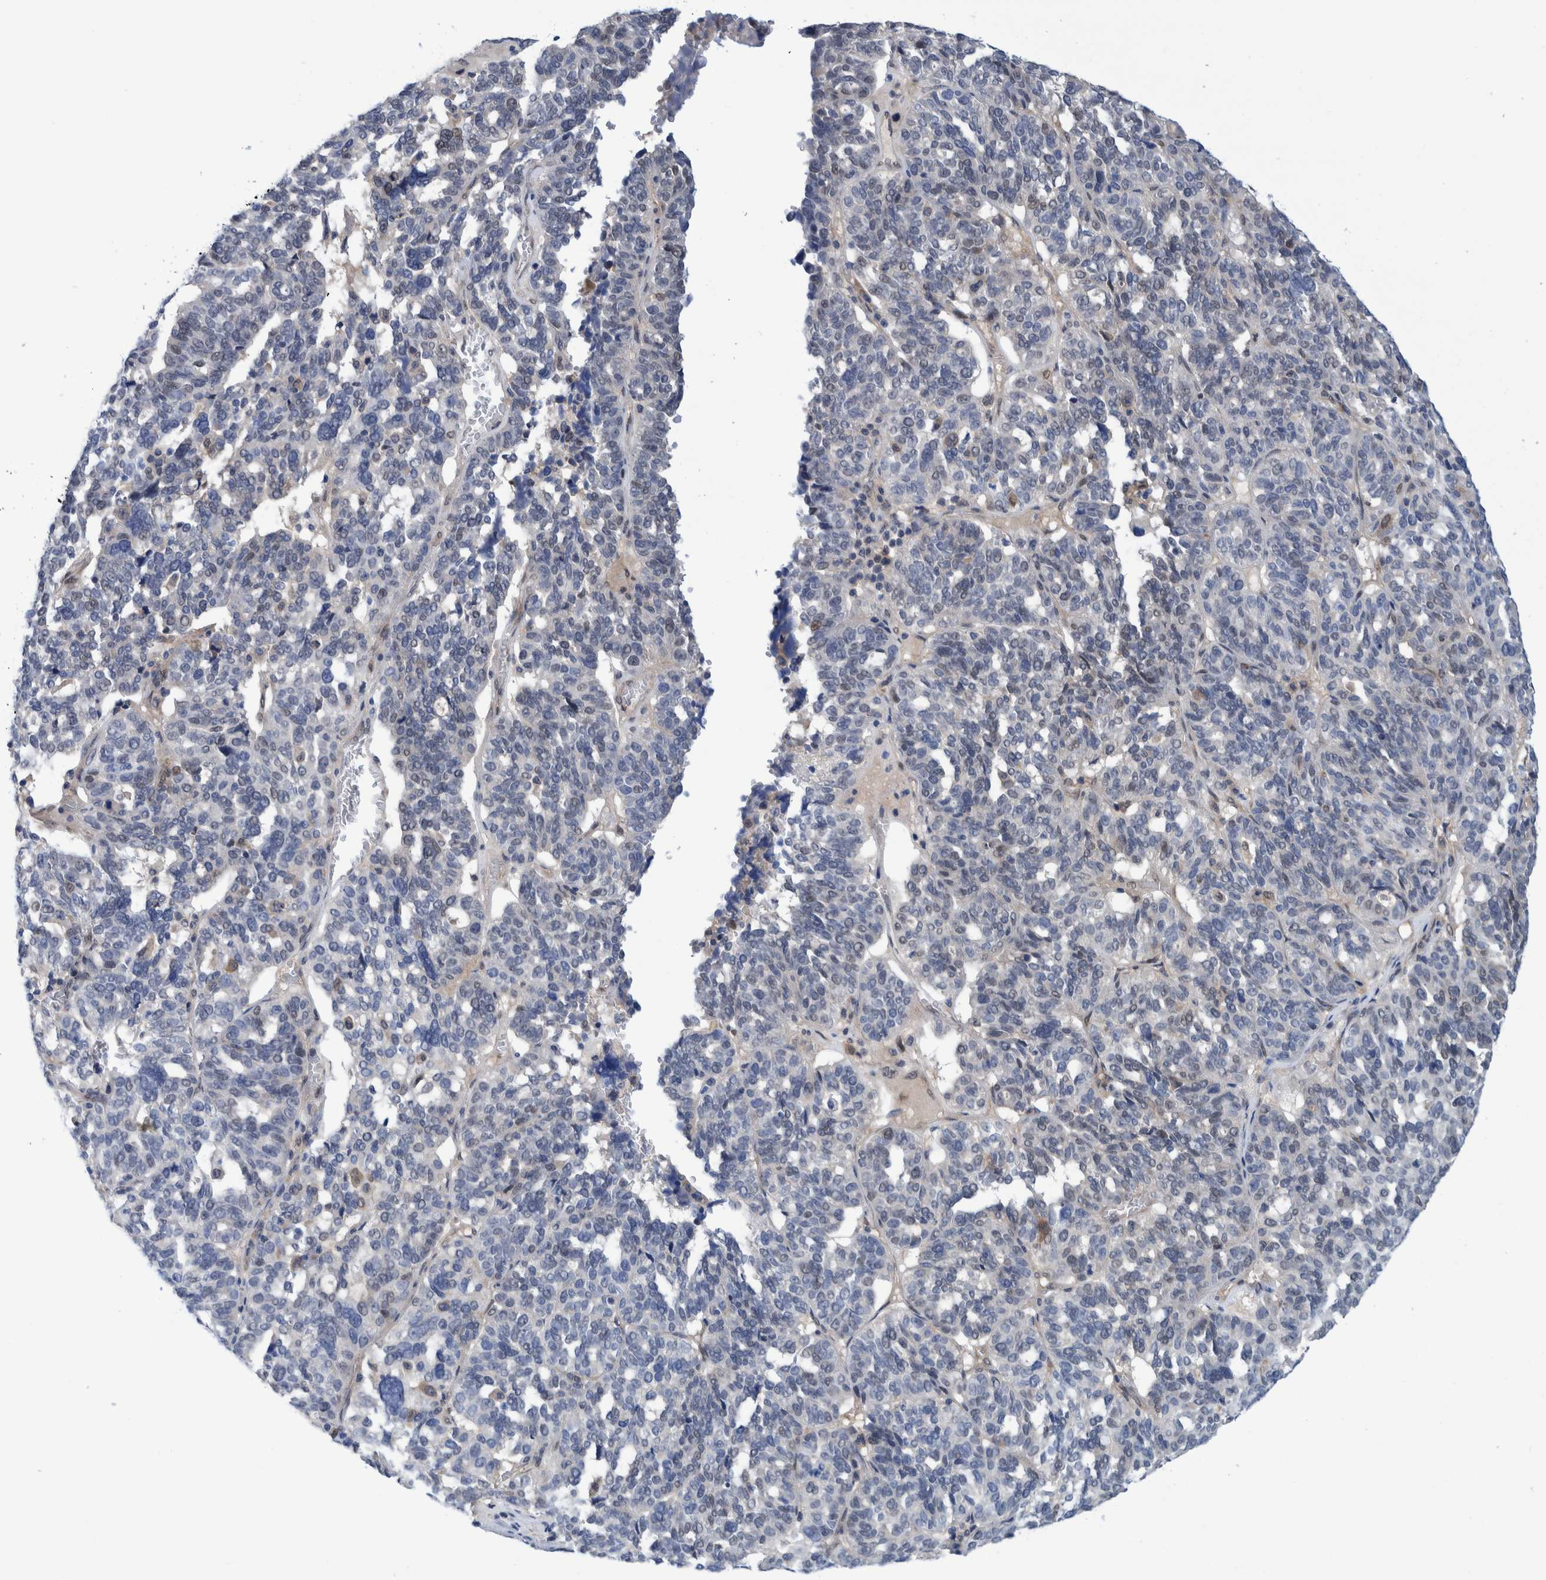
{"staining": {"intensity": "negative", "quantity": "none", "location": "none"}, "tissue": "ovarian cancer", "cell_type": "Tumor cells", "image_type": "cancer", "snomed": [{"axis": "morphology", "description": "Cystadenocarcinoma, serous, NOS"}, {"axis": "topography", "description": "Ovary"}], "caption": "Tumor cells are negative for brown protein staining in ovarian serous cystadenocarcinoma.", "gene": "PFAS", "patient": {"sex": "female", "age": 59}}